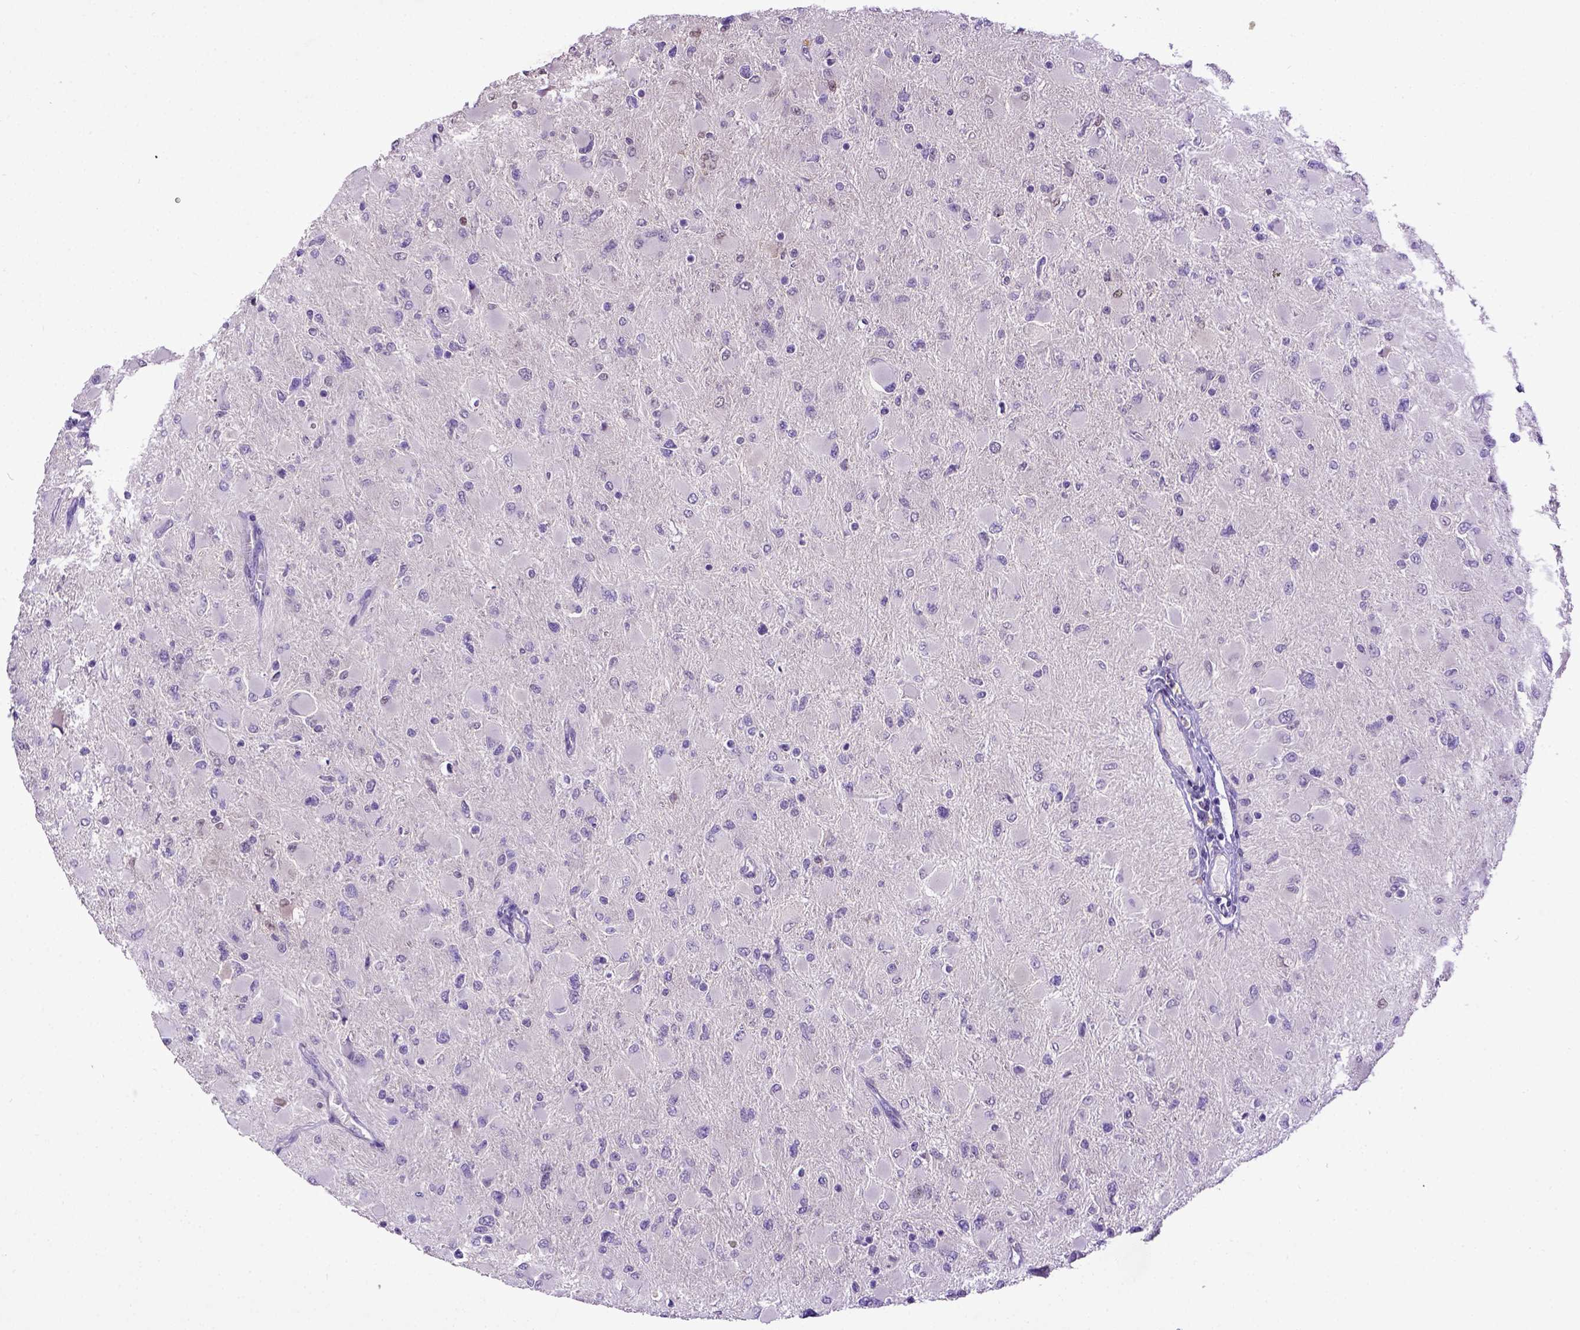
{"staining": {"intensity": "negative", "quantity": "none", "location": "none"}, "tissue": "glioma", "cell_type": "Tumor cells", "image_type": "cancer", "snomed": [{"axis": "morphology", "description": "Glioma, malignant, High grade"}, {"axis": "topography", "description": "Cerebral cortex"}], "caption": "The photomicrograph displays no staining of tumor cells in malignant high-grade glioma. (IHC, brightfield microscopy, high magnification).", "gene": "CDKN1A", "patient": {"sex": "female", "age": 36}}